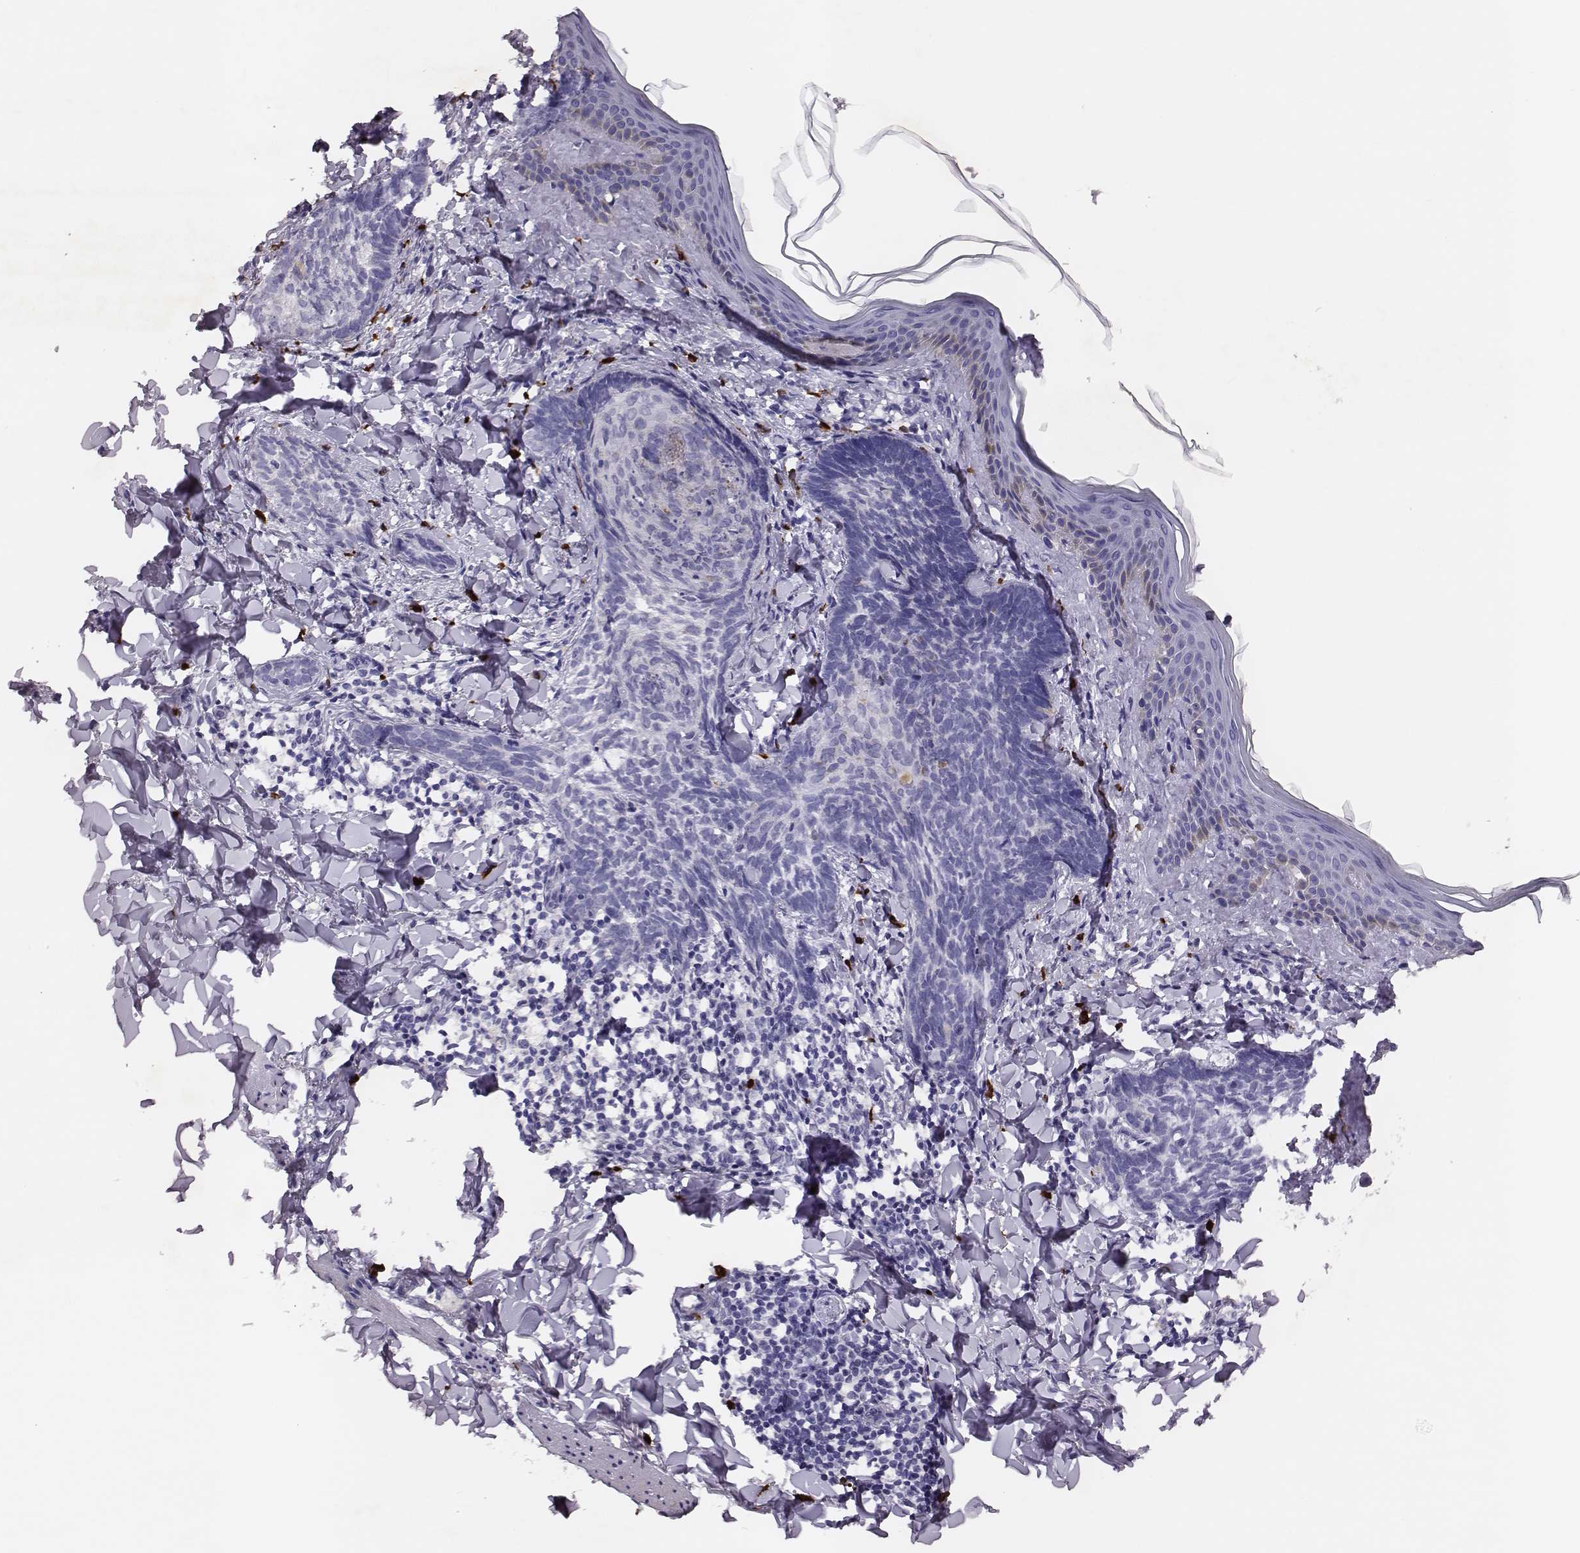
{"staining": {"intensity": "negative", "quantity": "none", "location": "none"}, "tissue": "skin cancer", "cell_type": "Tumor cells", "image_type": "cancer", "snomed": [{"axis": "morphology", "description": "Normal tissue, NOS"}, {"axis": "morphology", "description": "Basal cell carcinoma"}, {"axis": "topography", "description": "Skin"}], "caption": "Tumor cells are negative for protein expression in human skin cancer. (Immunohistochemistry, brightfield microscopy, high magnification).", "gene": "P2RY10", "patient": {"sex": "male", "age": 46}}